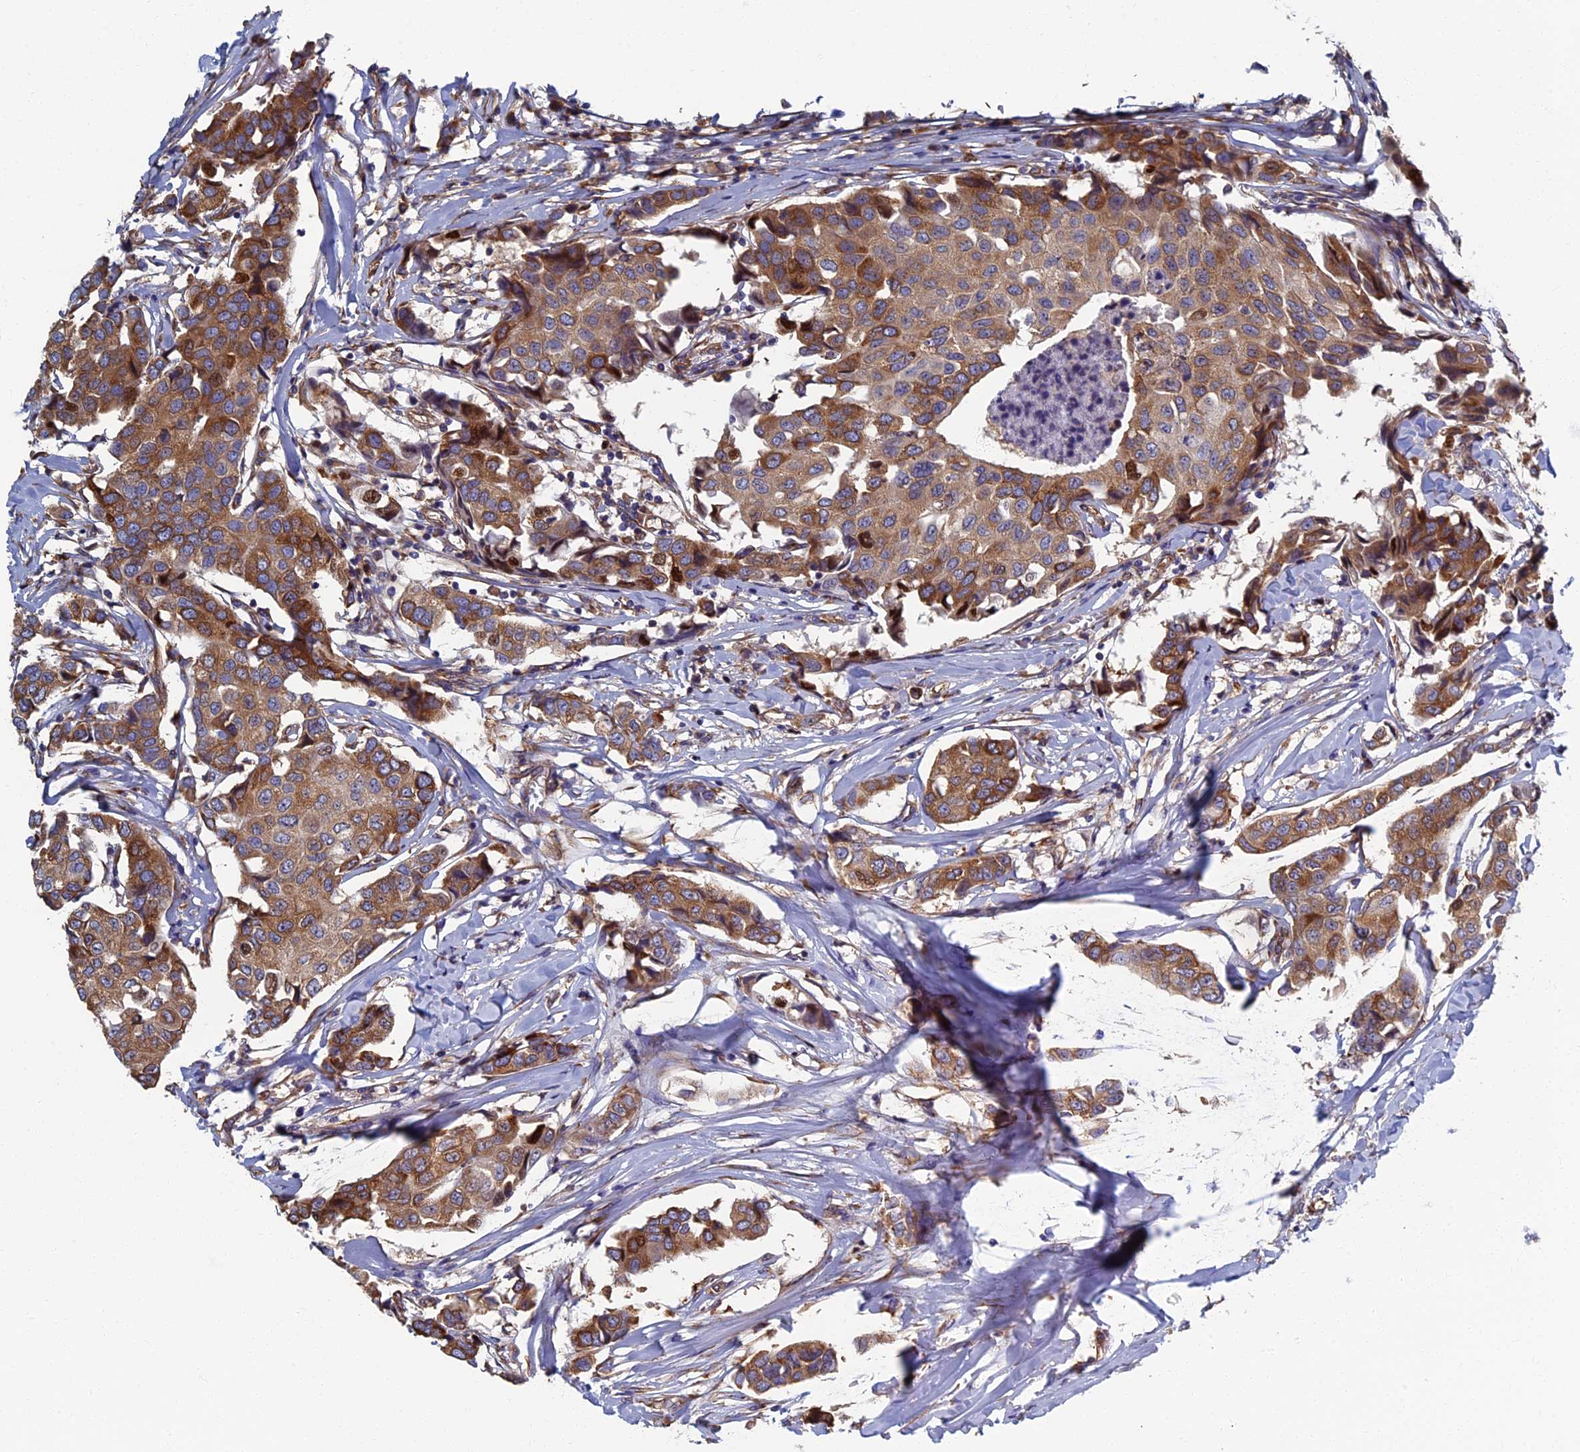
{"staining": {"intensity": "moderate", "quantity": ">75%", "location": "cytoplasmic/membranous,nuclear"}, "tissue": "breast cancer", "cell_type": "Tumor cells", "image_type": "cancer", "snomed": [{"axis": "morphology", "description": "Duct carcinoma"}, {"axis": "topography", "description": "Breast"}], "caption": "Breast cancer (intraductal carcinoma) was stained to show a protein in brown. There is medium levels of moderate cytoplasmic/membranous and nuclear staining in approximately >75% of tumor cells. The protein of interest is shown in brown color, while the nuclei are stained blue.", "gene": "YBX1", "patient": {"sex": "female", "age": 80}}